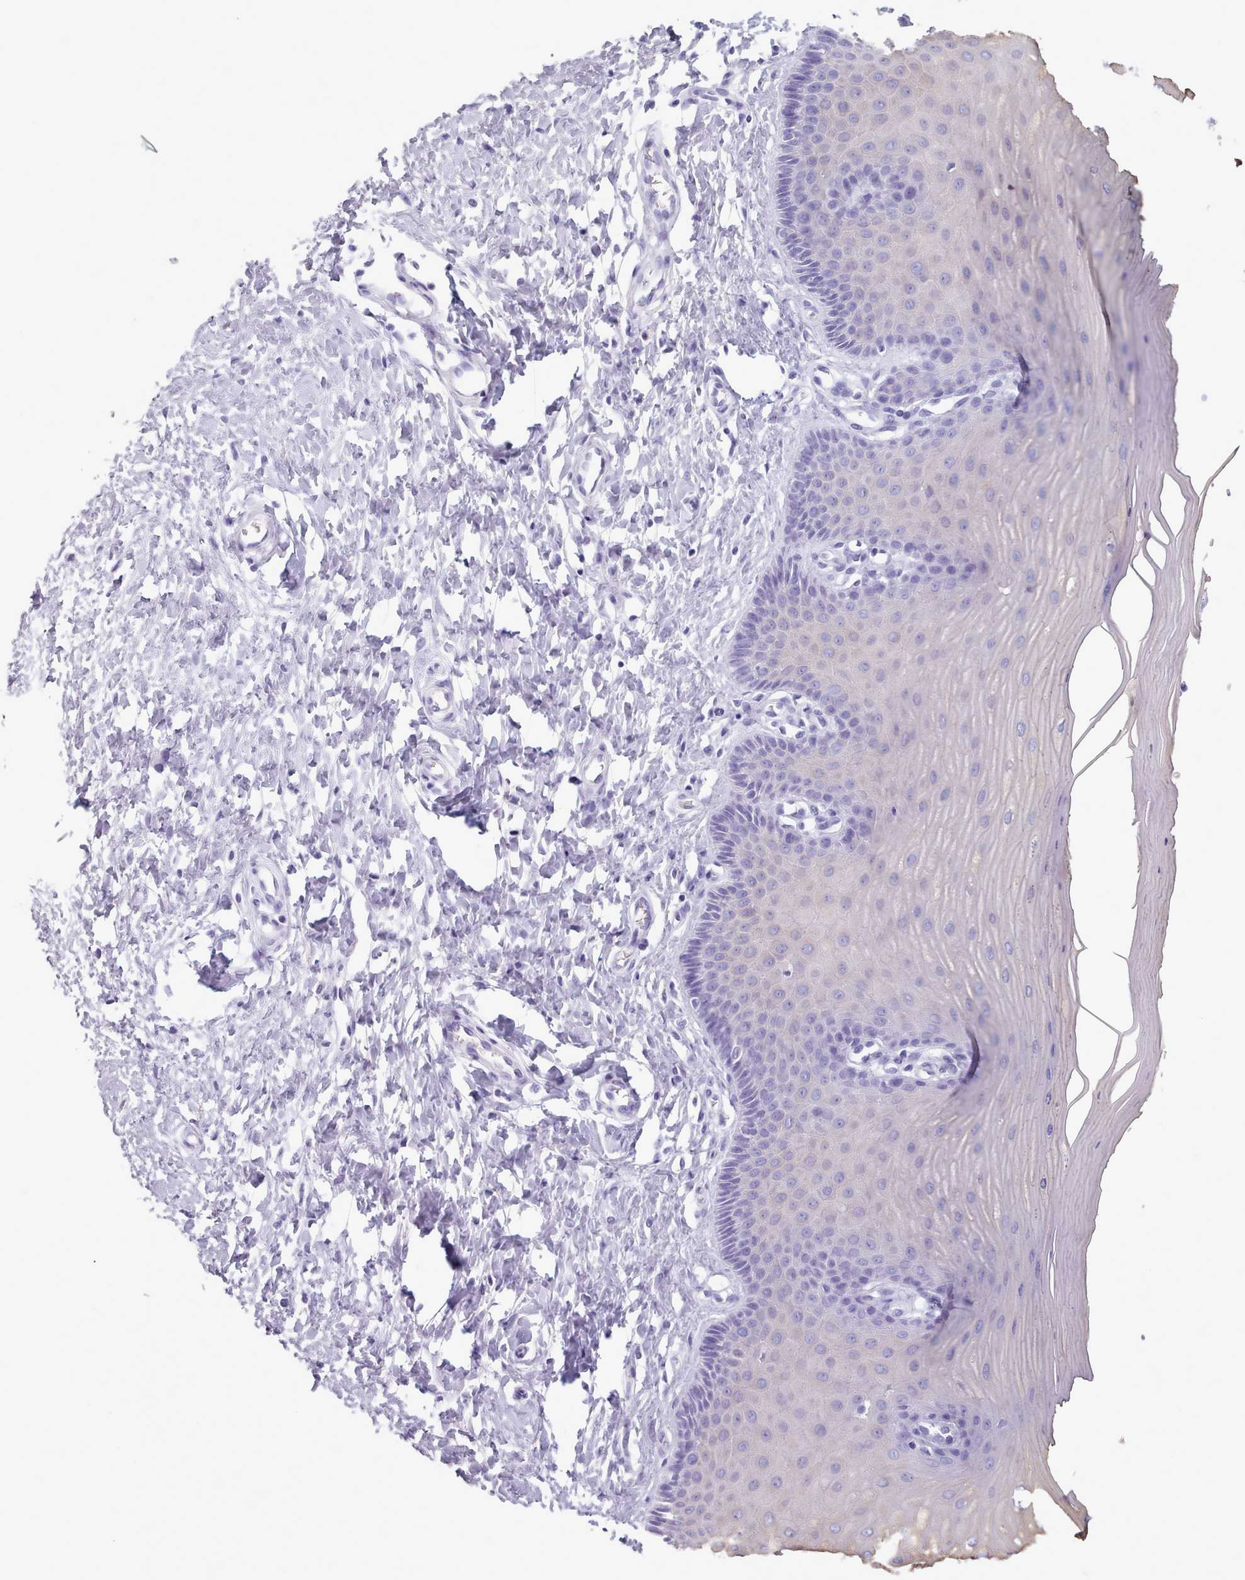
{"staining": {"intensity": "negative", "quantity": "none", "location": "none"}, "tissue": "cervix", "cell_type": "Glandular cells", "image_type": "normal", "snomed": [{"axis": "morphology", "description": "Normal tissue, NOS"}, {"axis": "topography", "description": "Cervix"}], "caption": "This histopathology image is of unremarkable cervix stained with IHC to label a protein in brown with the nuclei are counter-stained blue. There is no positivity in glandular cells.", "gene": "ZNF43", "patient": {"sex": "female", "age": 55}}